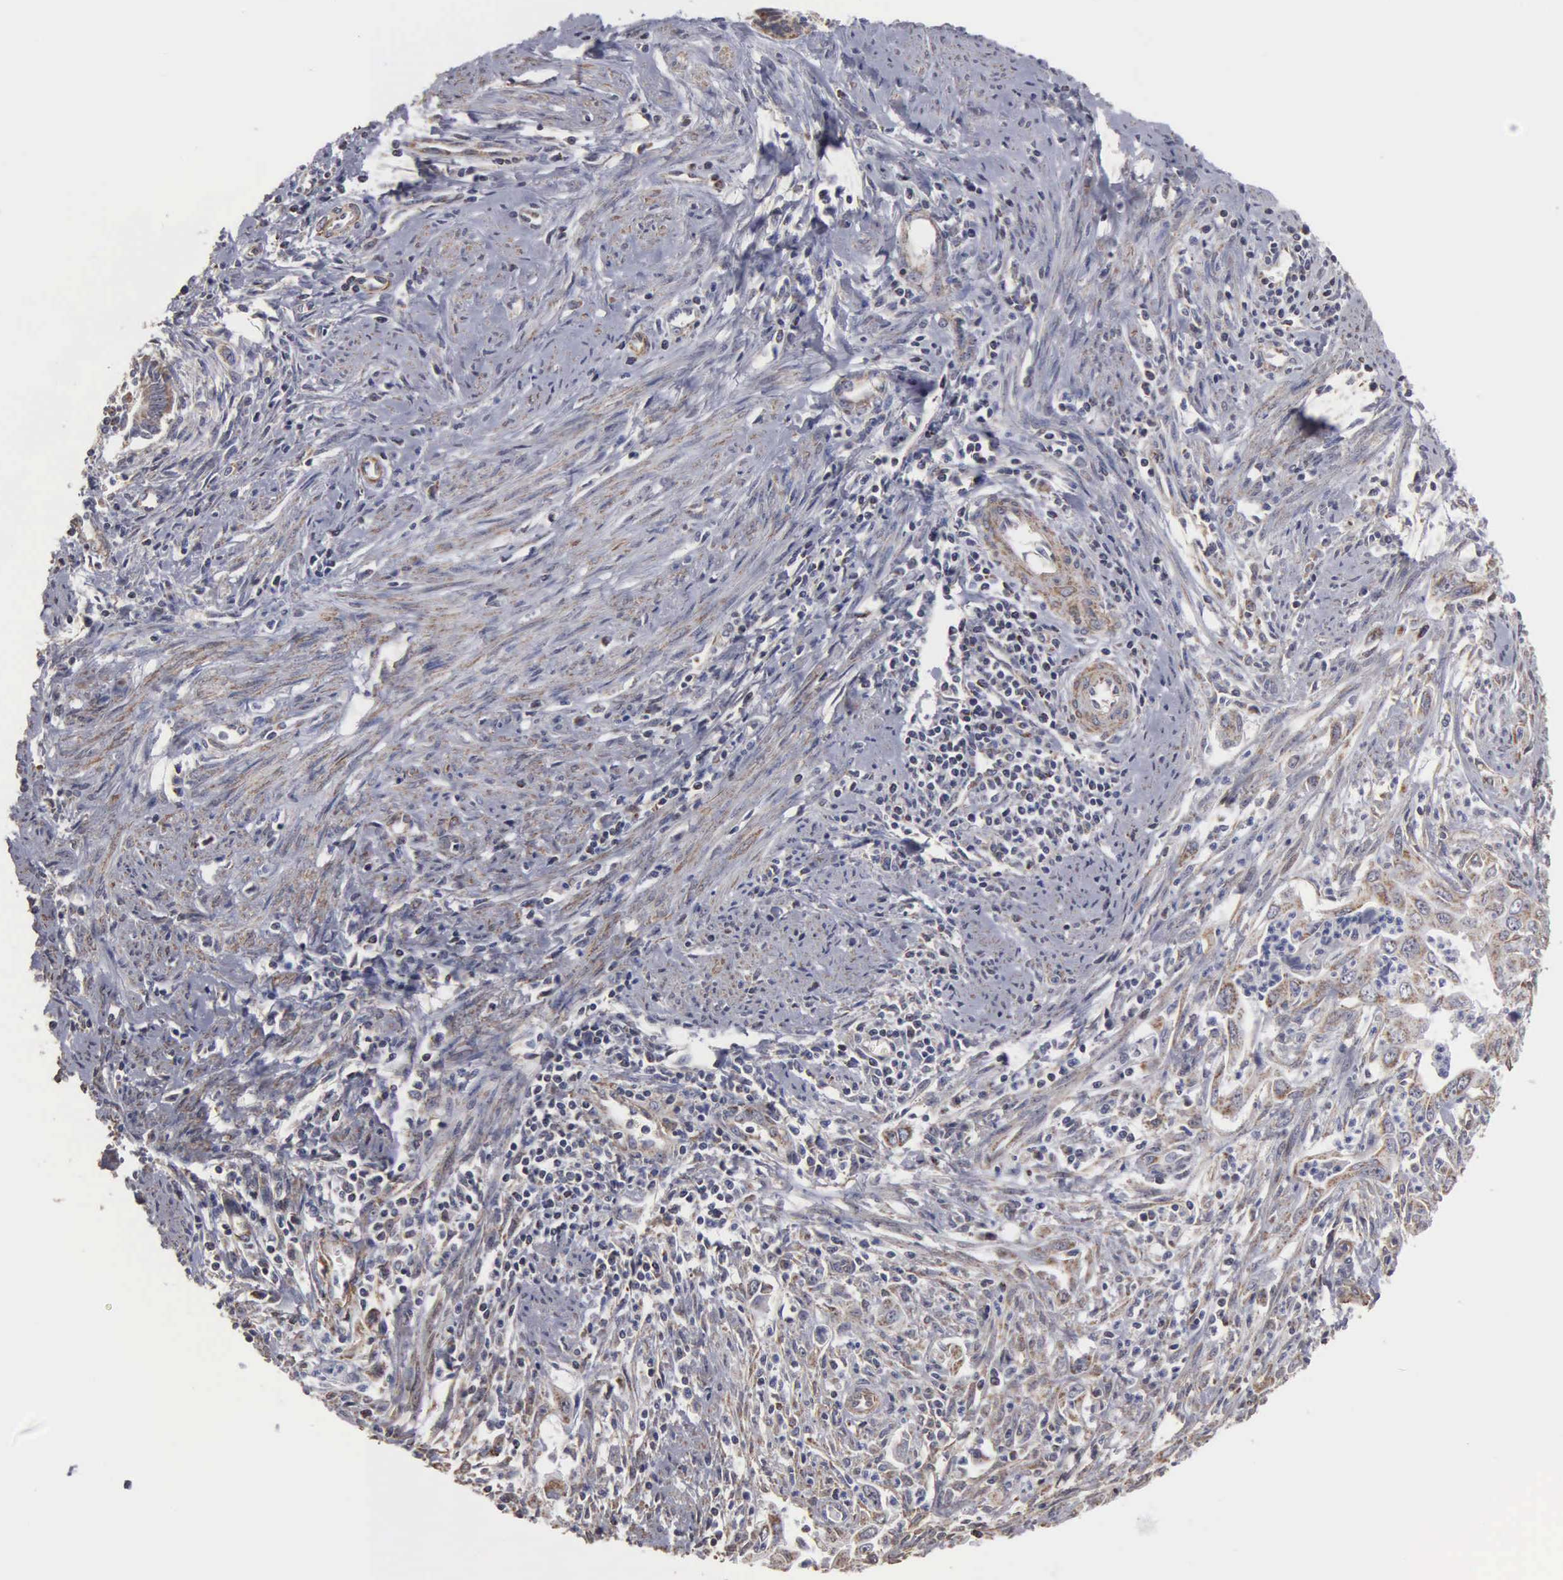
{"staining": {"intensity": "weak", "quantity": "<25%", "location": "cytoplasmic/membranous"}, "tissue": "cervical cancer", "cell_type": "Tumor cells", "image_type": "cancer", "snomed": [{"axis": "morphology", "description": "Normal tissue, NOS"}, {"axis": "morphology", "description": "Adenocarcinoma, NOS"}, {"axis": "topography", "description": "Cervix"}], "caption": "Tumor cells are negative for protein expression in human cervical adenocarcinoma.", "gene": "NGDN", "patient": {"sex": "female", "age": 34}}